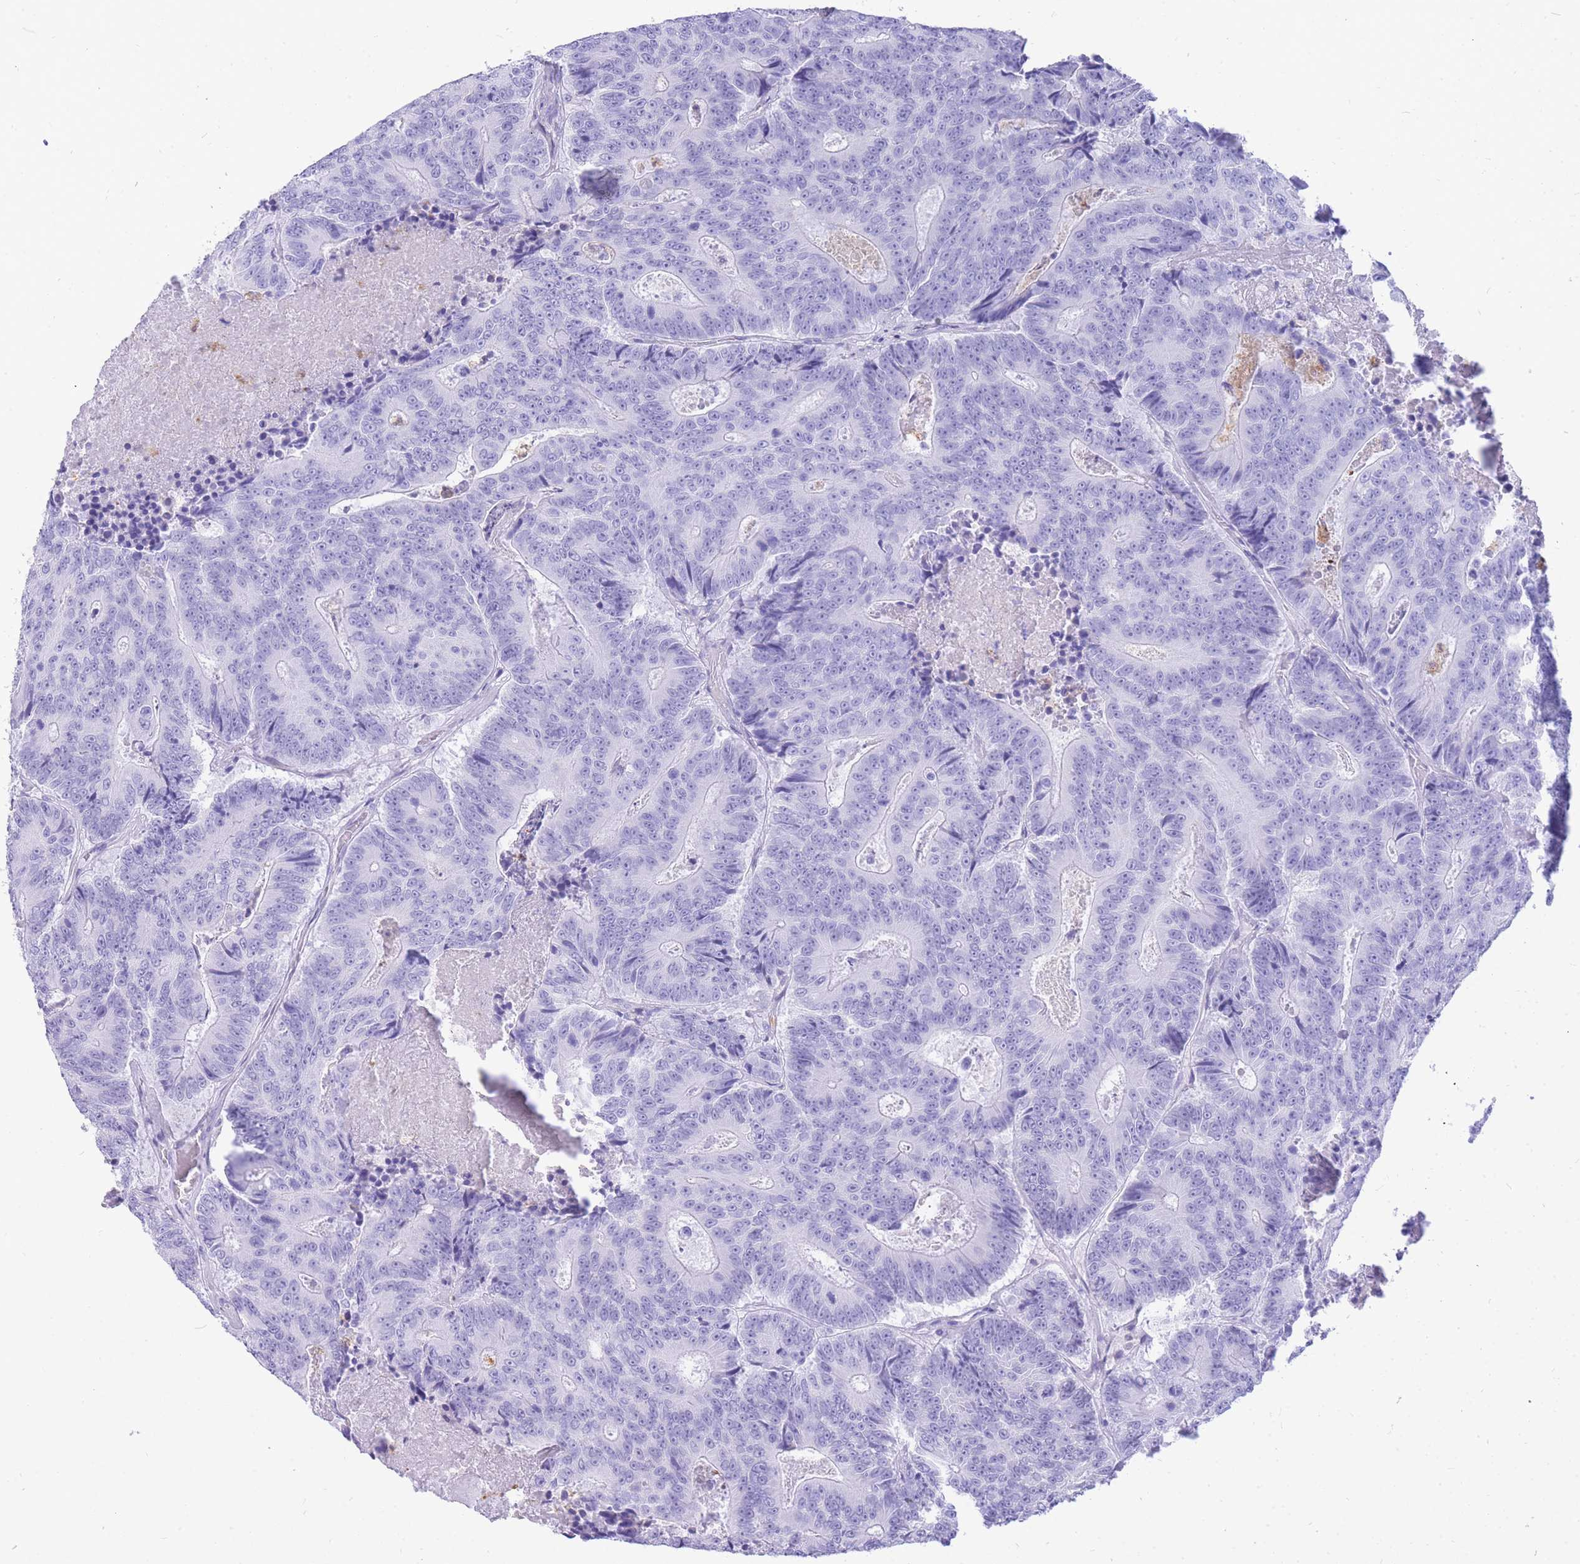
{"staining": {"intensity": "negative", "quantity": "none", "location": "none"}, "tissue": "colorectal cancer", "cell_type": "Tumor cells", "image_type": "cancer", "snomed": [{"axis": "morphology", "description": "Adenocarcinoma, NOS"}, {"axis": "topography", "description": "Colon"}], "caption": "Tumor cells are negative for protein expression in human adenocarcinoma (colorectal).", "gene": "HERC1", "patient": {"sex": "male", "age": 83}}